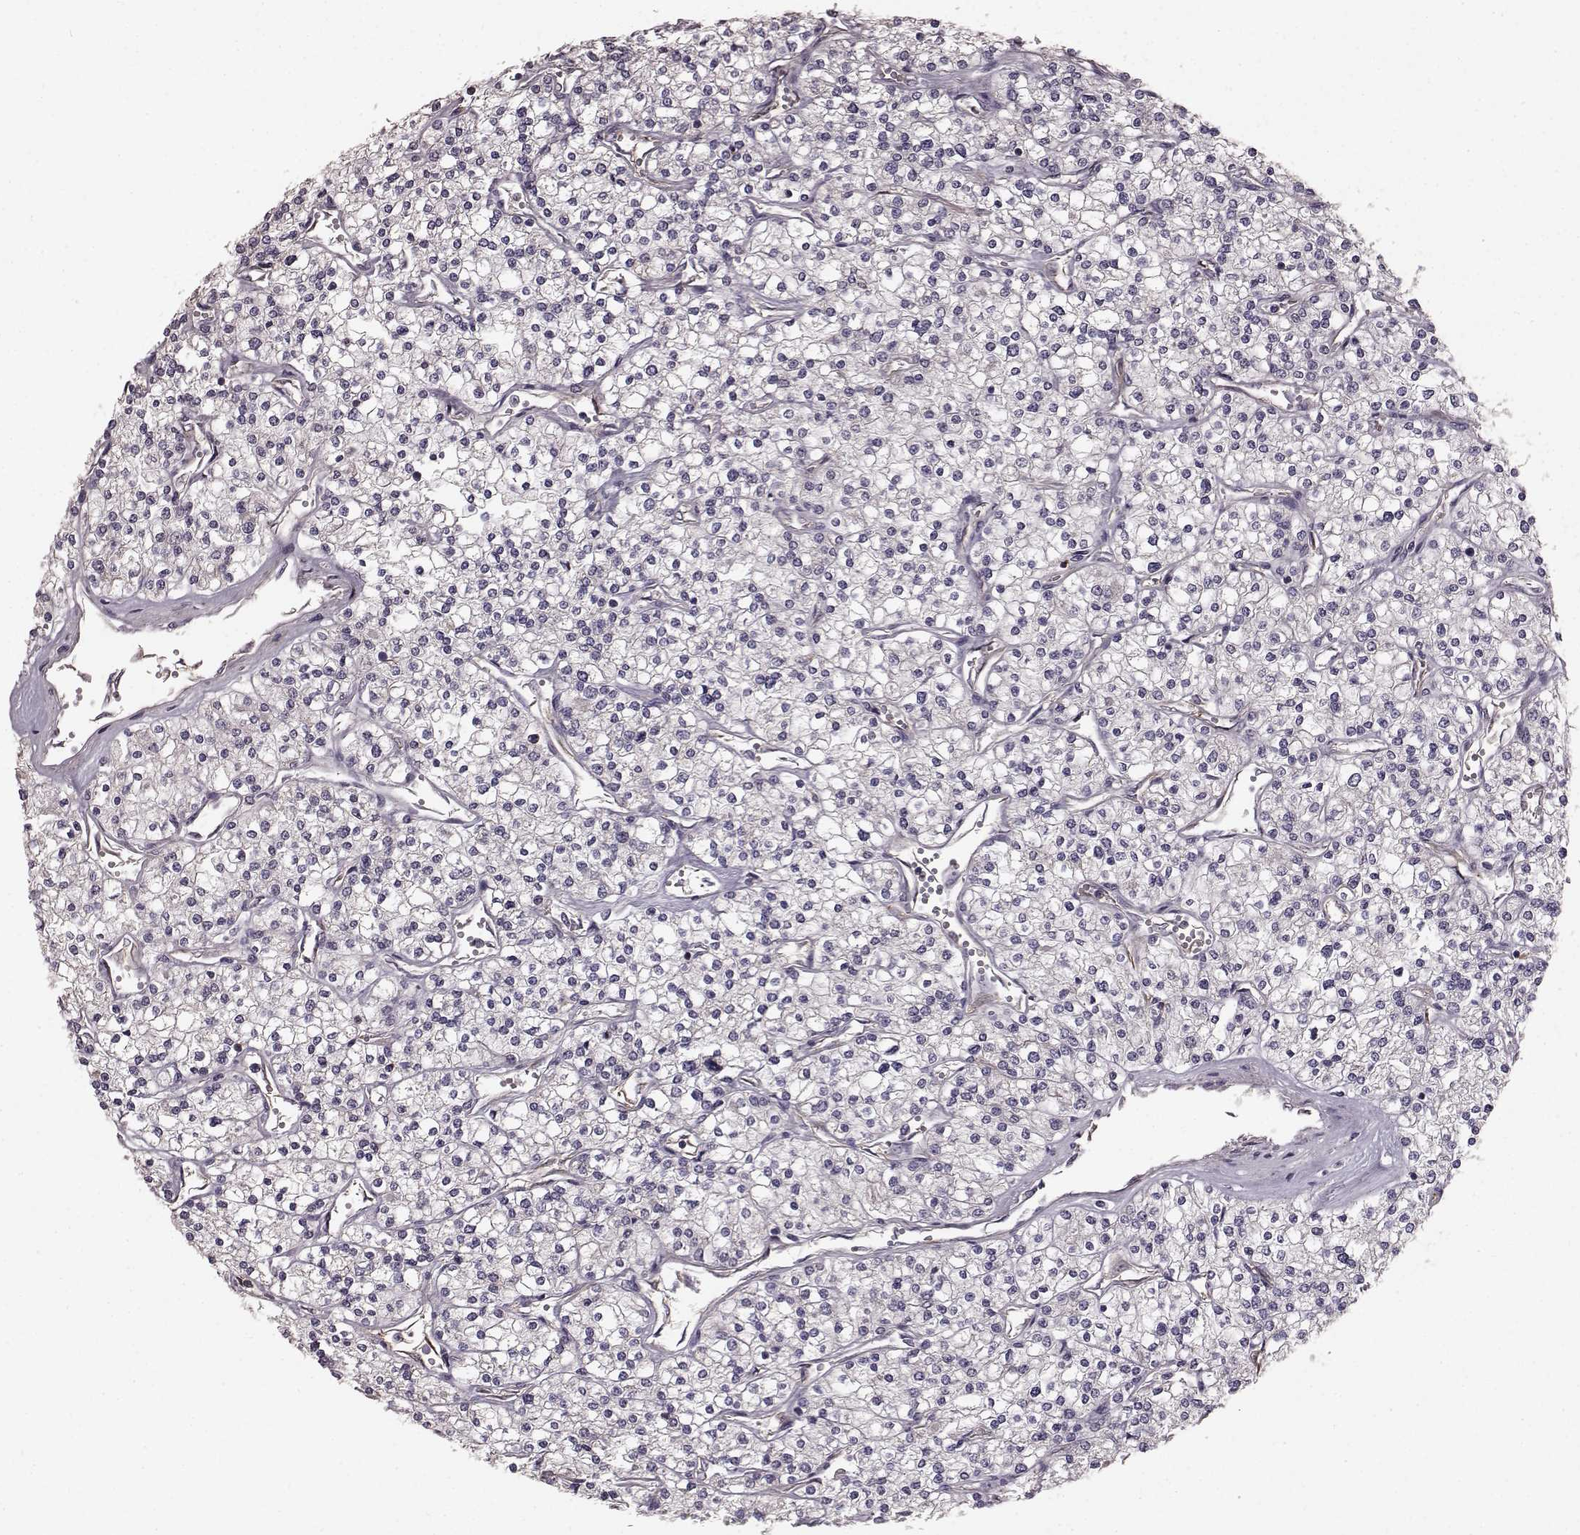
{"staining": {"intensity": "negative", "quantity": "none", "location": "none"}, "tissue": "renal cancer", "cell_type": "Tumor cells", "image_type": "cancer", "snomed": [{"axis": "morphology", "description": "Adenocarcinoma, NOS"}, {"axis": "topography", "description": "Kidney"}], "caption": "DAB (3,3'-diaminobenzidine) immunohistochemical staining of human renal adenocarcinoma shows no significant positivity in tumor cells.", "gene": "SLC22A18", "patient": {"sex": "male", "age": 80}}